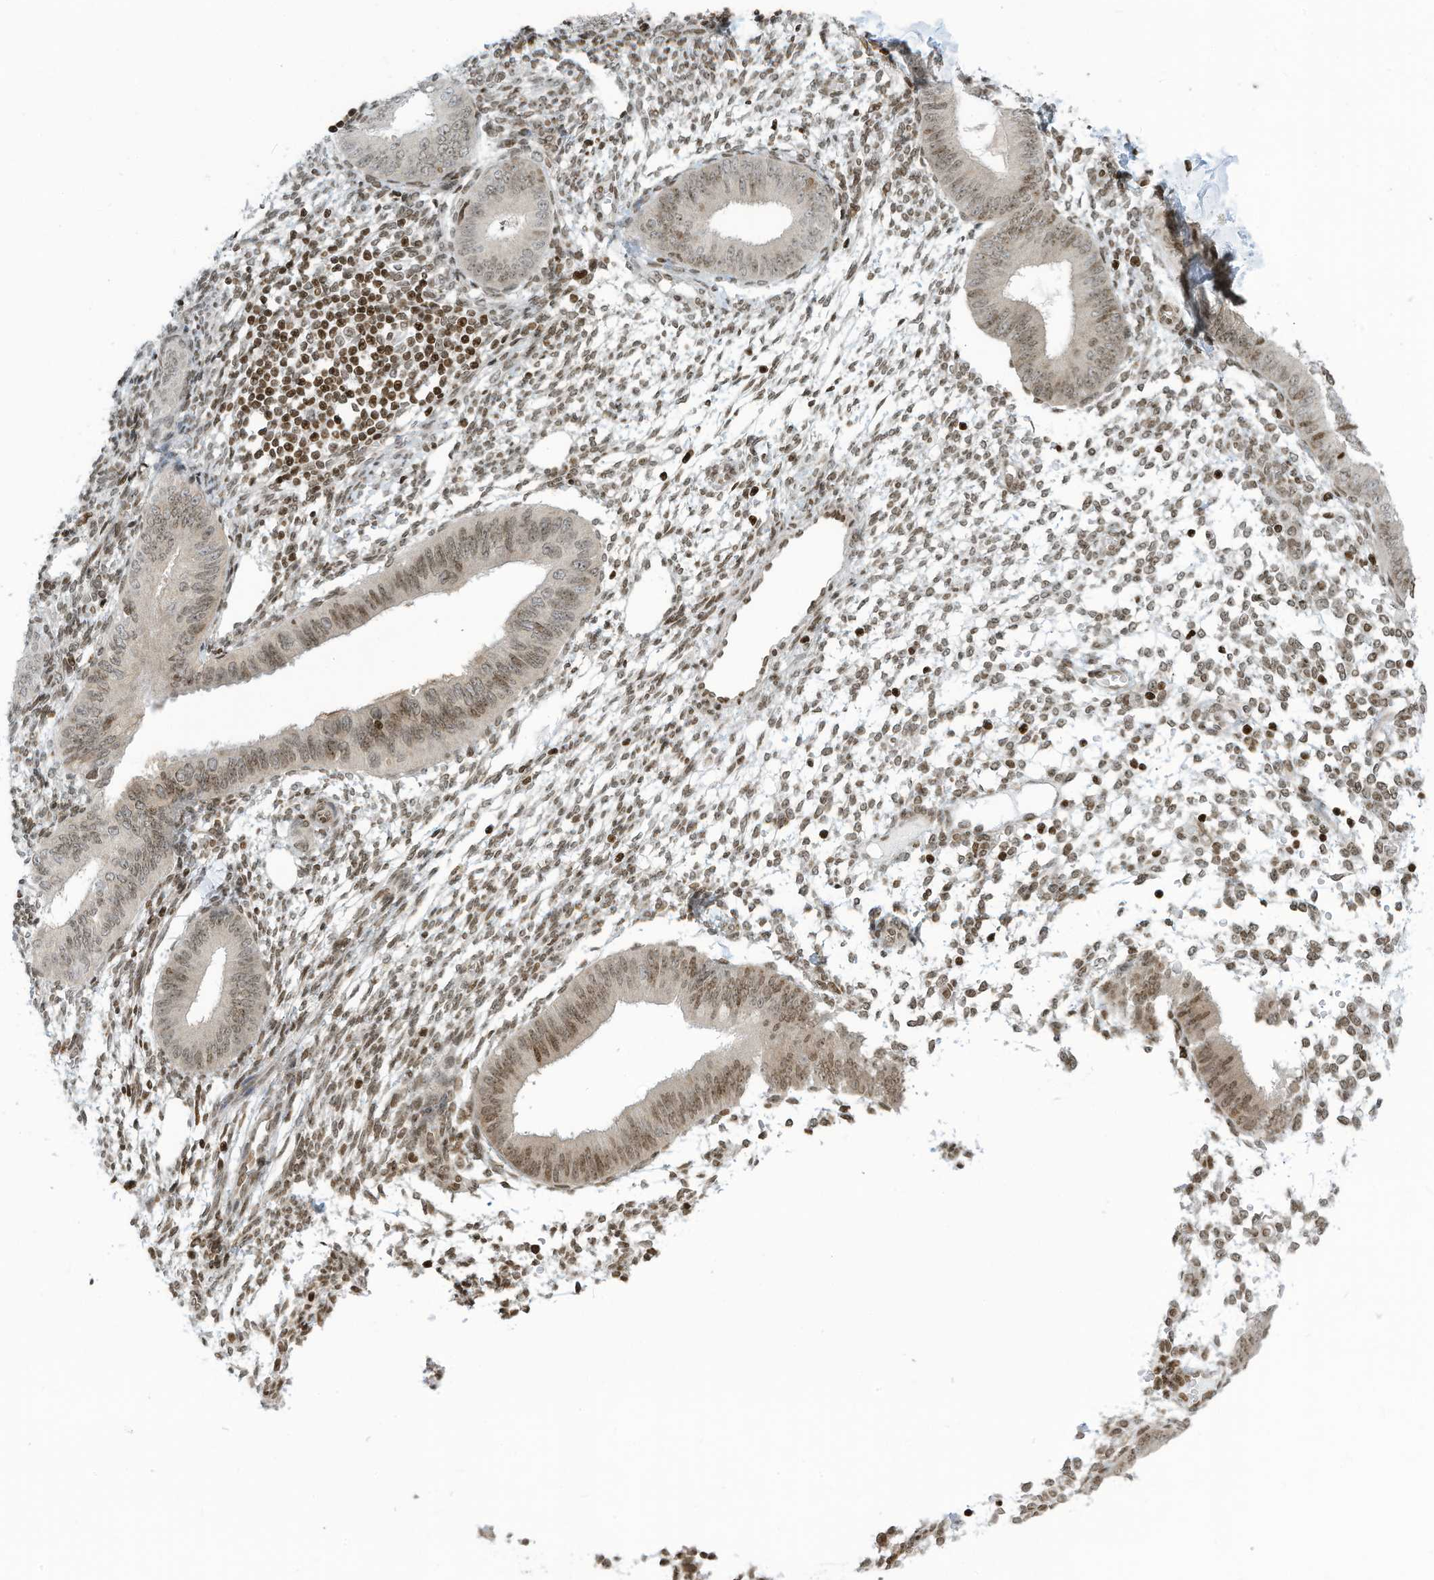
{"staining": {"intensity": "moderate", "quantity": ">75%", "location": "nuclear"}, "tissue": "endometrium", "cell_type": "Cells in endometrial stroma", "image_type": "normal", "snomed": [{"axis": "morphology", "description": "Normal tissue, NOS"}, {"axis": "topography", "description": "Uterus"}, {"axis": "topography", "description": "Endometrium"}], "caption": "Immunohistochemistry micrograph of normal endometrium stained for a protein (brown), which demonstrates medium levels of moderate nuclear staining in about >75% of cells in endometrial stroma.", "gene": "ADI1", "patient": {"sex": "female", "age": 48}}